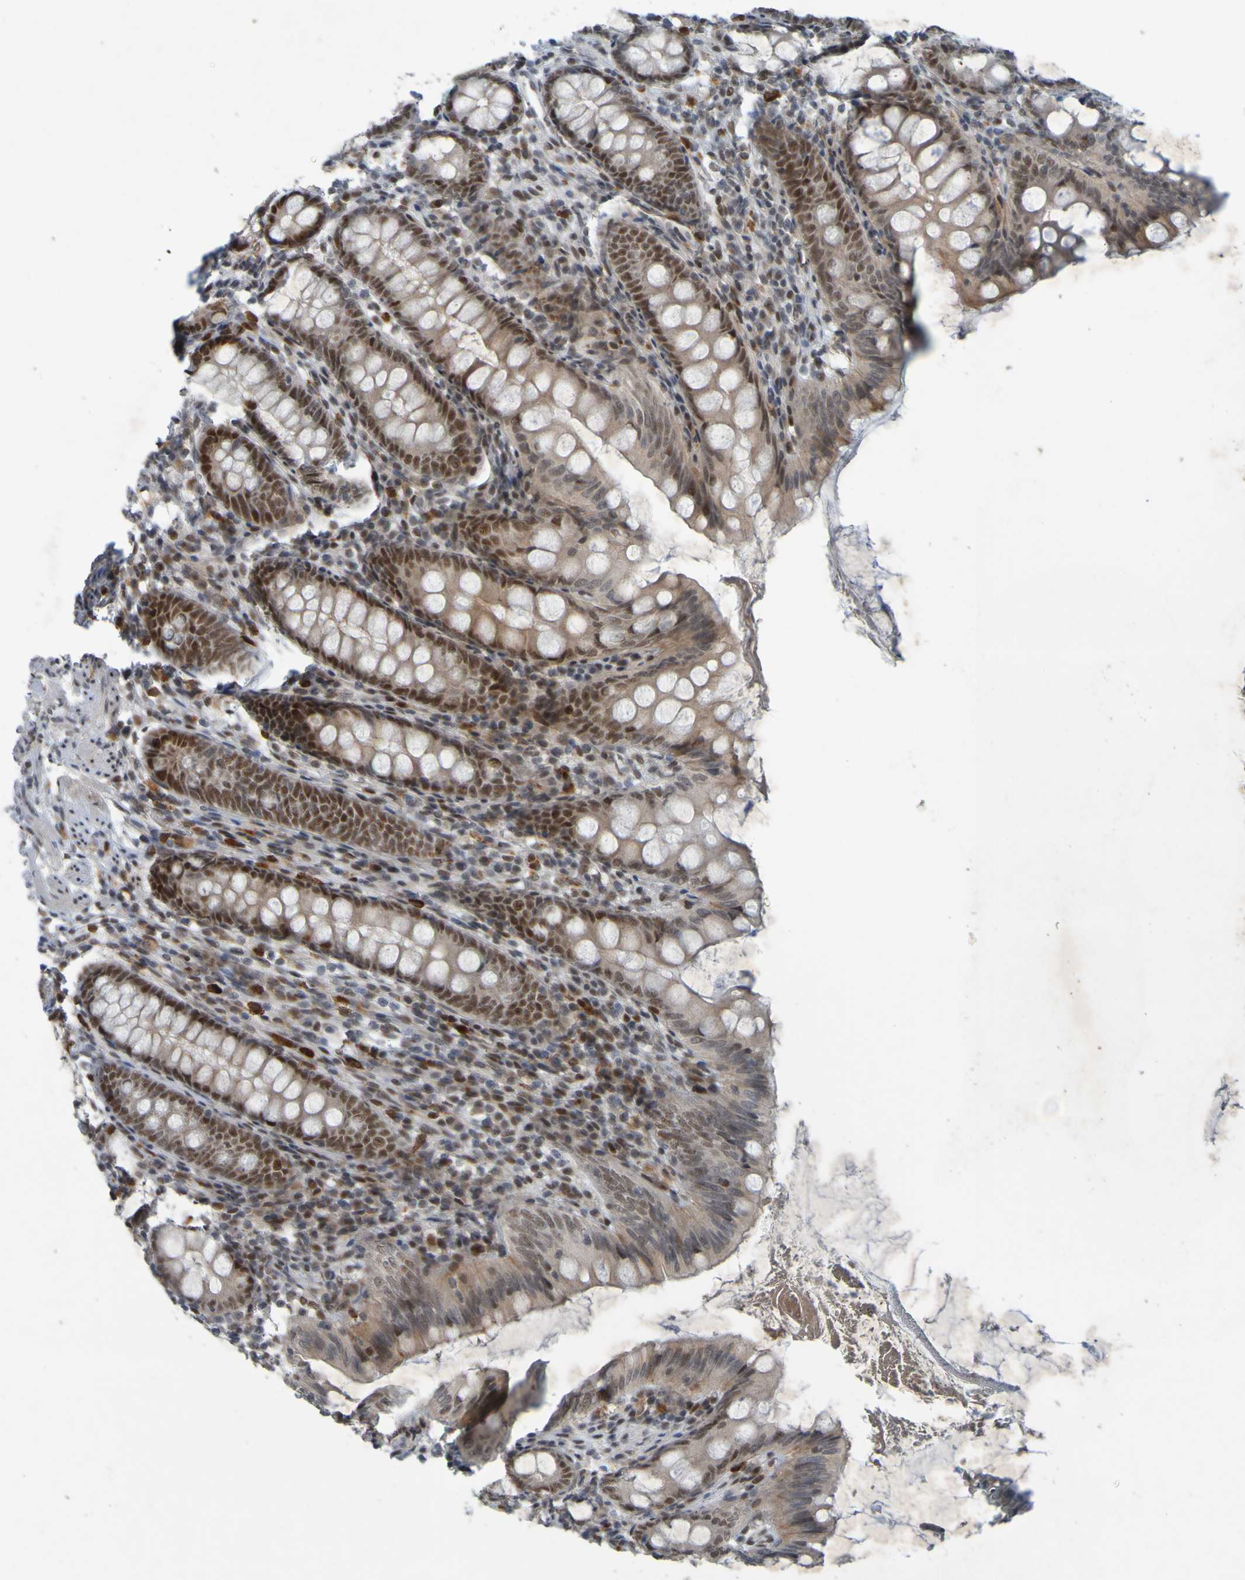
{"staining": {"intensity": "moderate", "quantity": ">75%", "location": "cytoplasmic/membranous,nuclear"}, "tissue": "appendix", "cell_type": "Glandular cells", "image_type": "normal", "snomed": [{"axis": "morphology", "description": "Normal tissue, NOS"}, {"axis": "topography", "description": "Appendix"}], "caption": "Brown immunohistochemical staining in unremarkable appendix exhibits moderate cytoplasmic/membranous,nuclear expression in approximately >75% of glandular cells. (DAB IHC, brown staining for protein, blue staining for nuclei).", "gene": "MCPH1", "patient": {"sex": "female", "age": 77}}